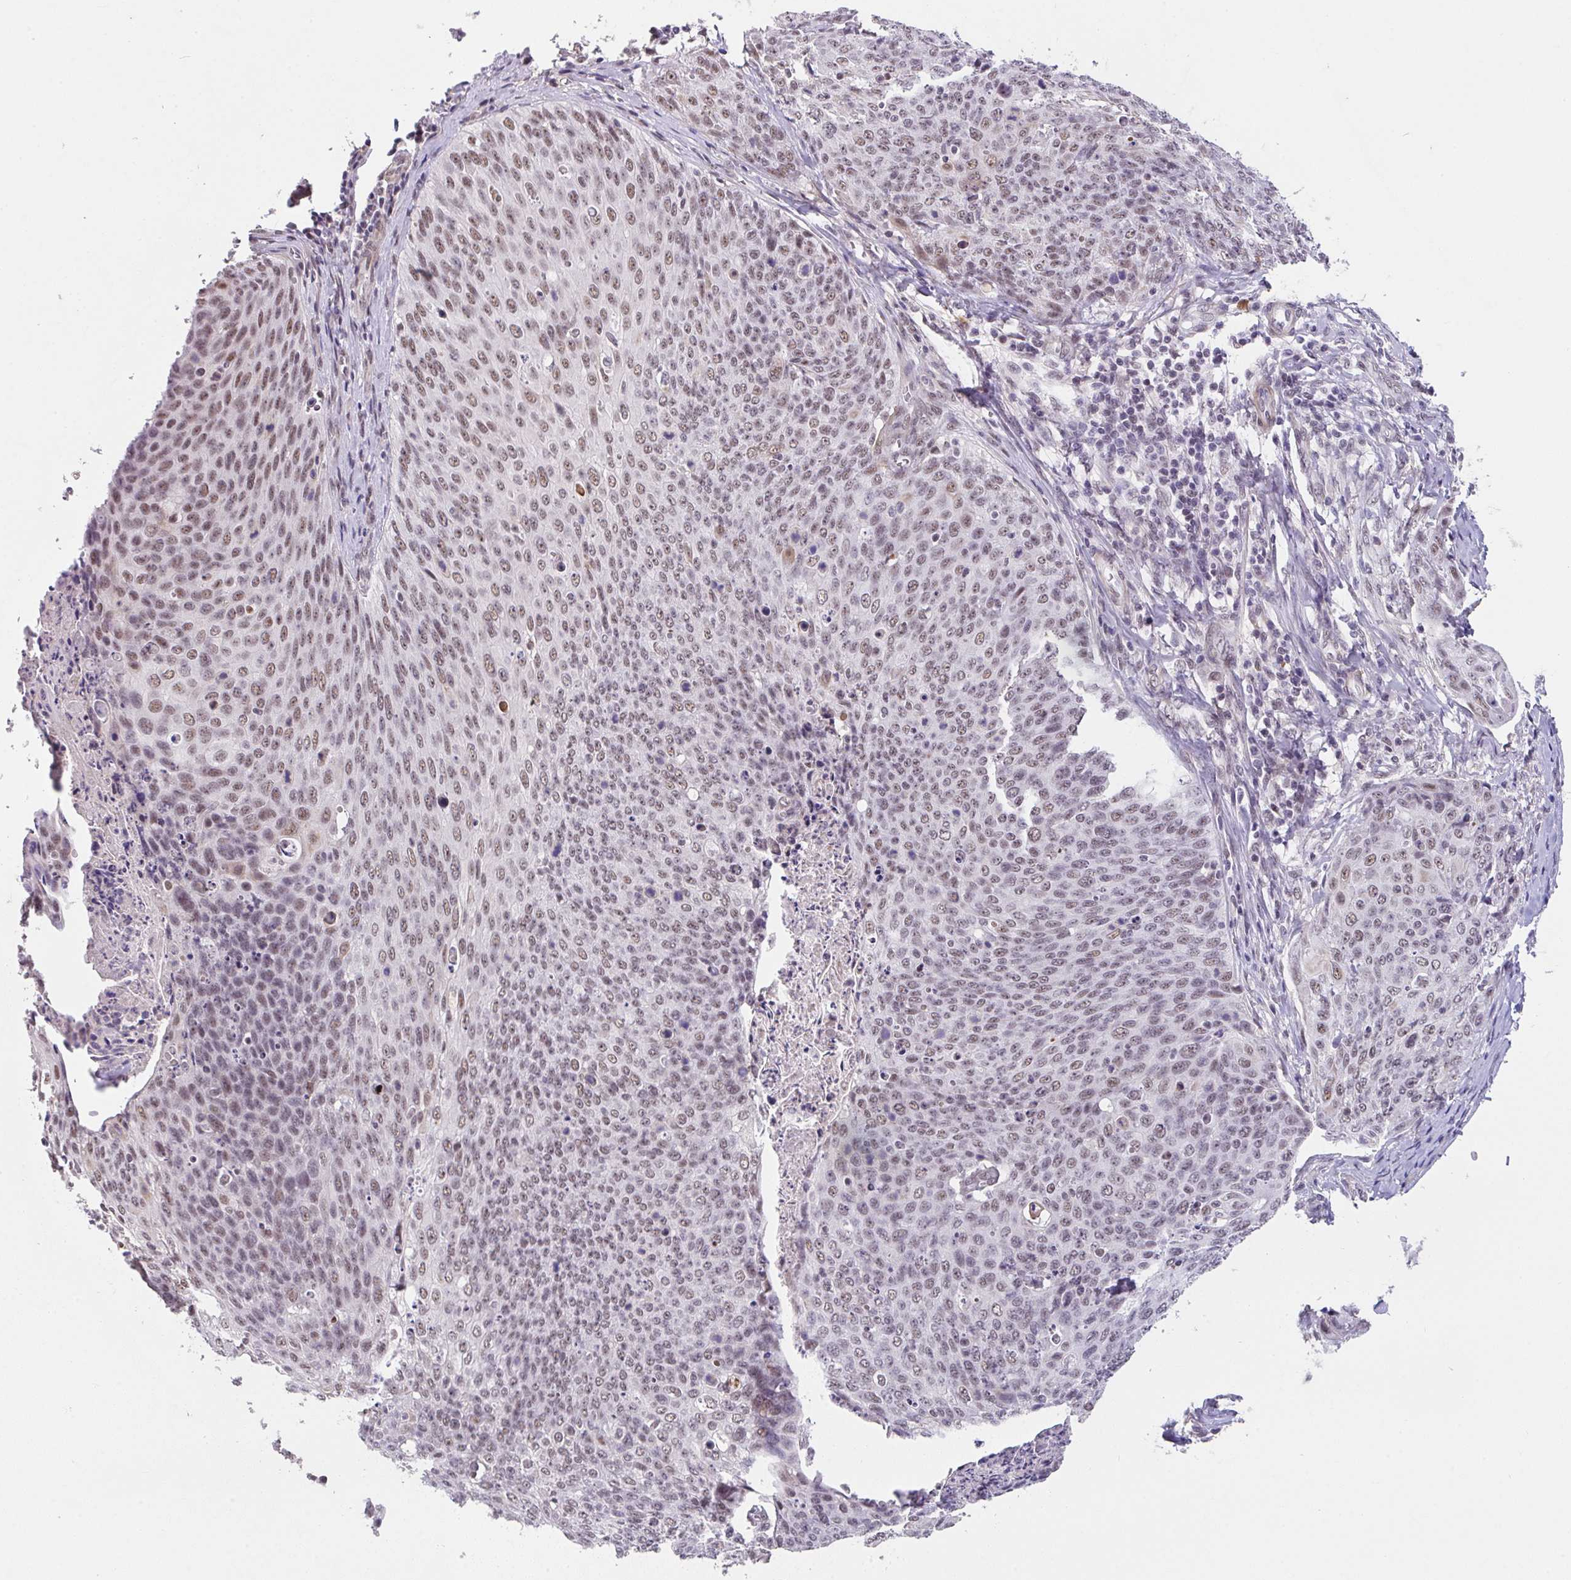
{"staining": {"intensity": "moderate", "quantity": ">75%", "location": "nuclear"}, "tissue": "skin cancer", "cell_type": "Tumor cells", "image_type": "cancer", "snomed": [{"axis": "morphology", "description": "Squamous cell carcinoma, NOS"}, {"axis": "topography", "description": "Skin"}, {"axis": "topography", "description": "Vulva"}], "caption": "Moderate nuclear protein staining is seen in approximately >75% of tumor cells in skin squamous cell carcinoma. (DAB (3,3'-diaminobenzidine) IHC with brightfield microscopy, high magnification).", "gene": "RBBP6", "patient": {"sex": "female", "age": 85}}